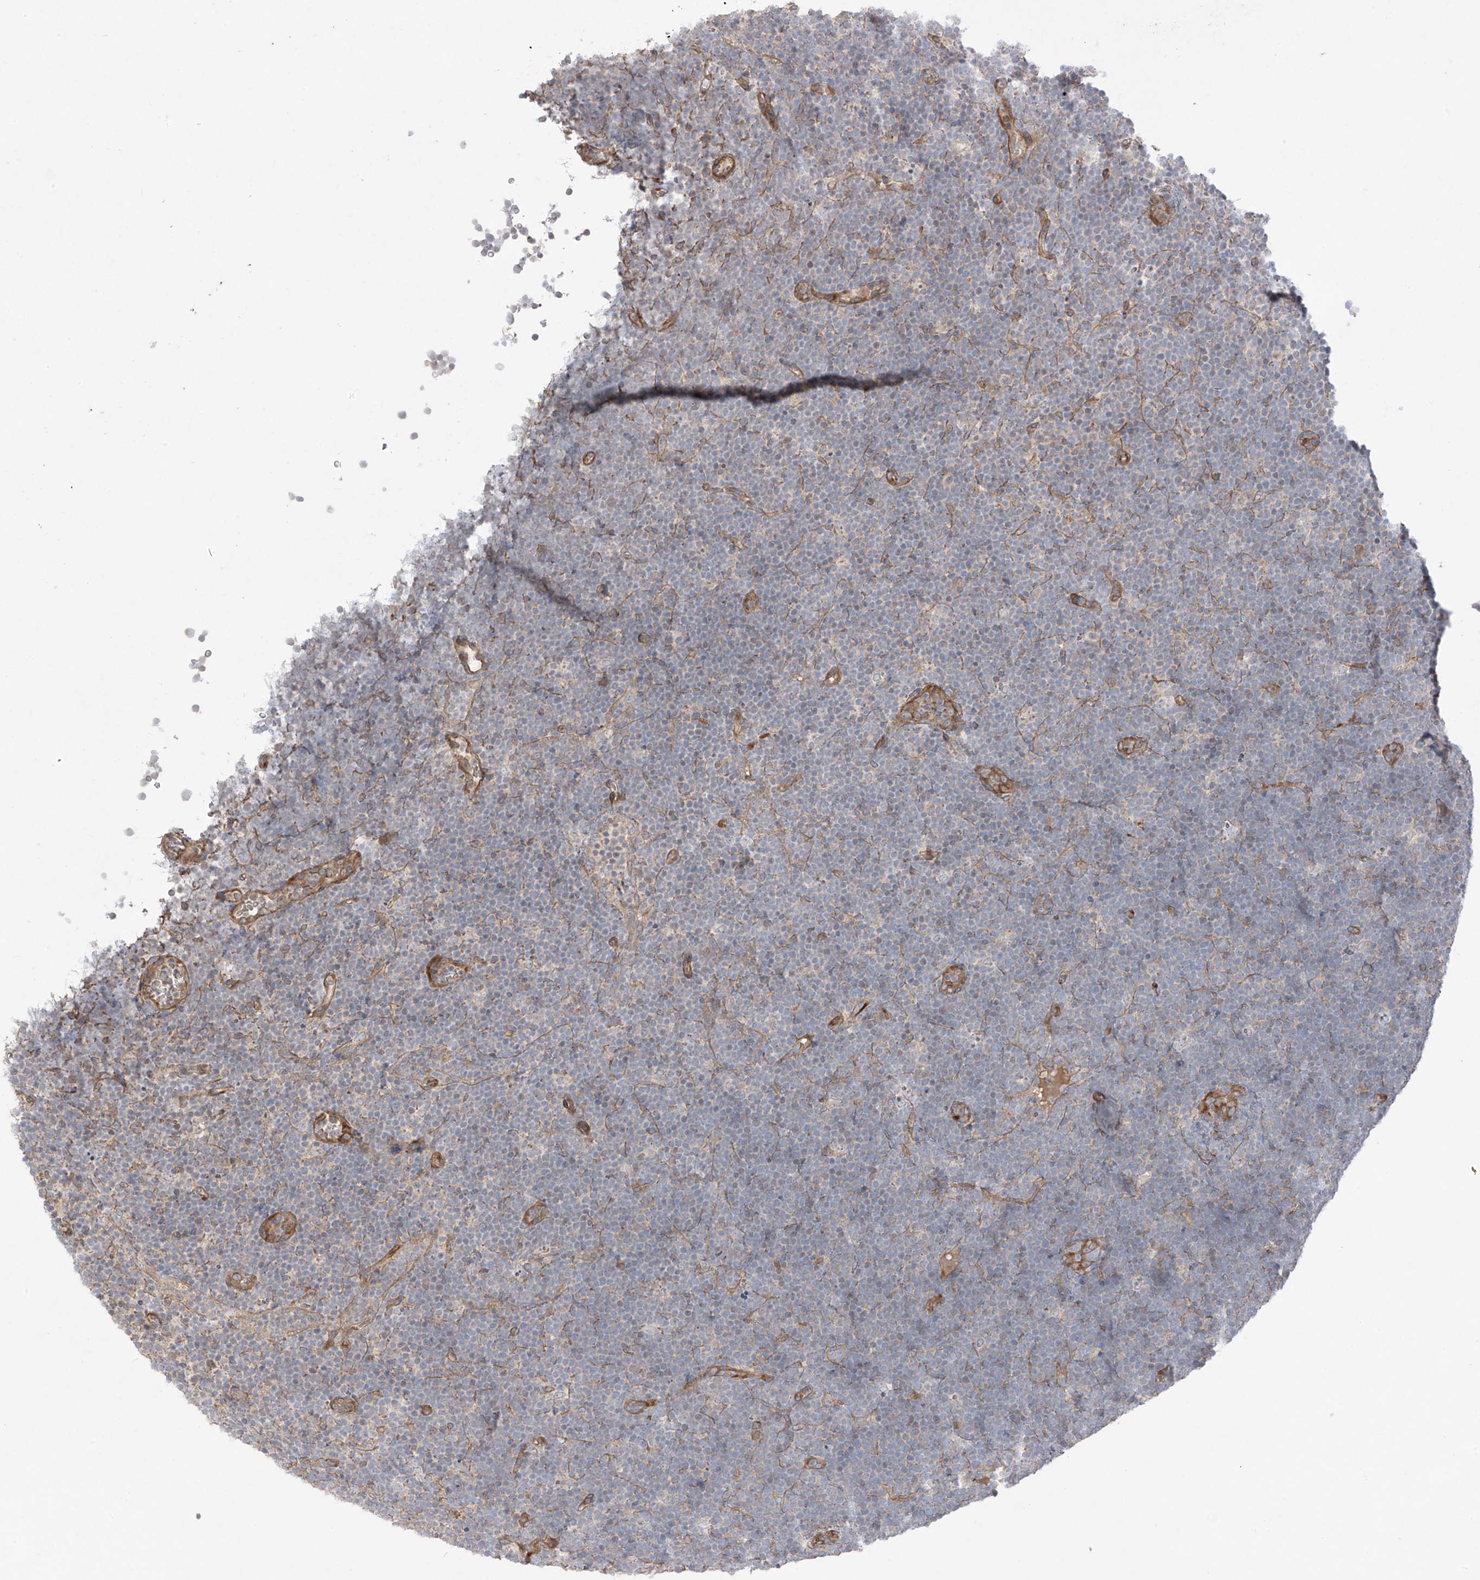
{"staining": {"intensity": "negative", "quantity": "none", "location": "none"}, "tissue": "lymphoma", "cell_type": "Tumor cells", "image_type": "cancer", "snomed": [{"axis": "morphology", "description": "Malignant lymphoma, non-Hodgkin's type, High grade"}, {"axis": "topography", "description": "Lymph node"}], "caption": "Lymphoma was stained to show a protein in brown. There is no significant staining in tumor cells. The staining is performed using DAB brown chromogen with nuclei counter-stained in using hematoxylin.", "gene": "TRMU", "patient": {"sex": "male", "age": 13}}